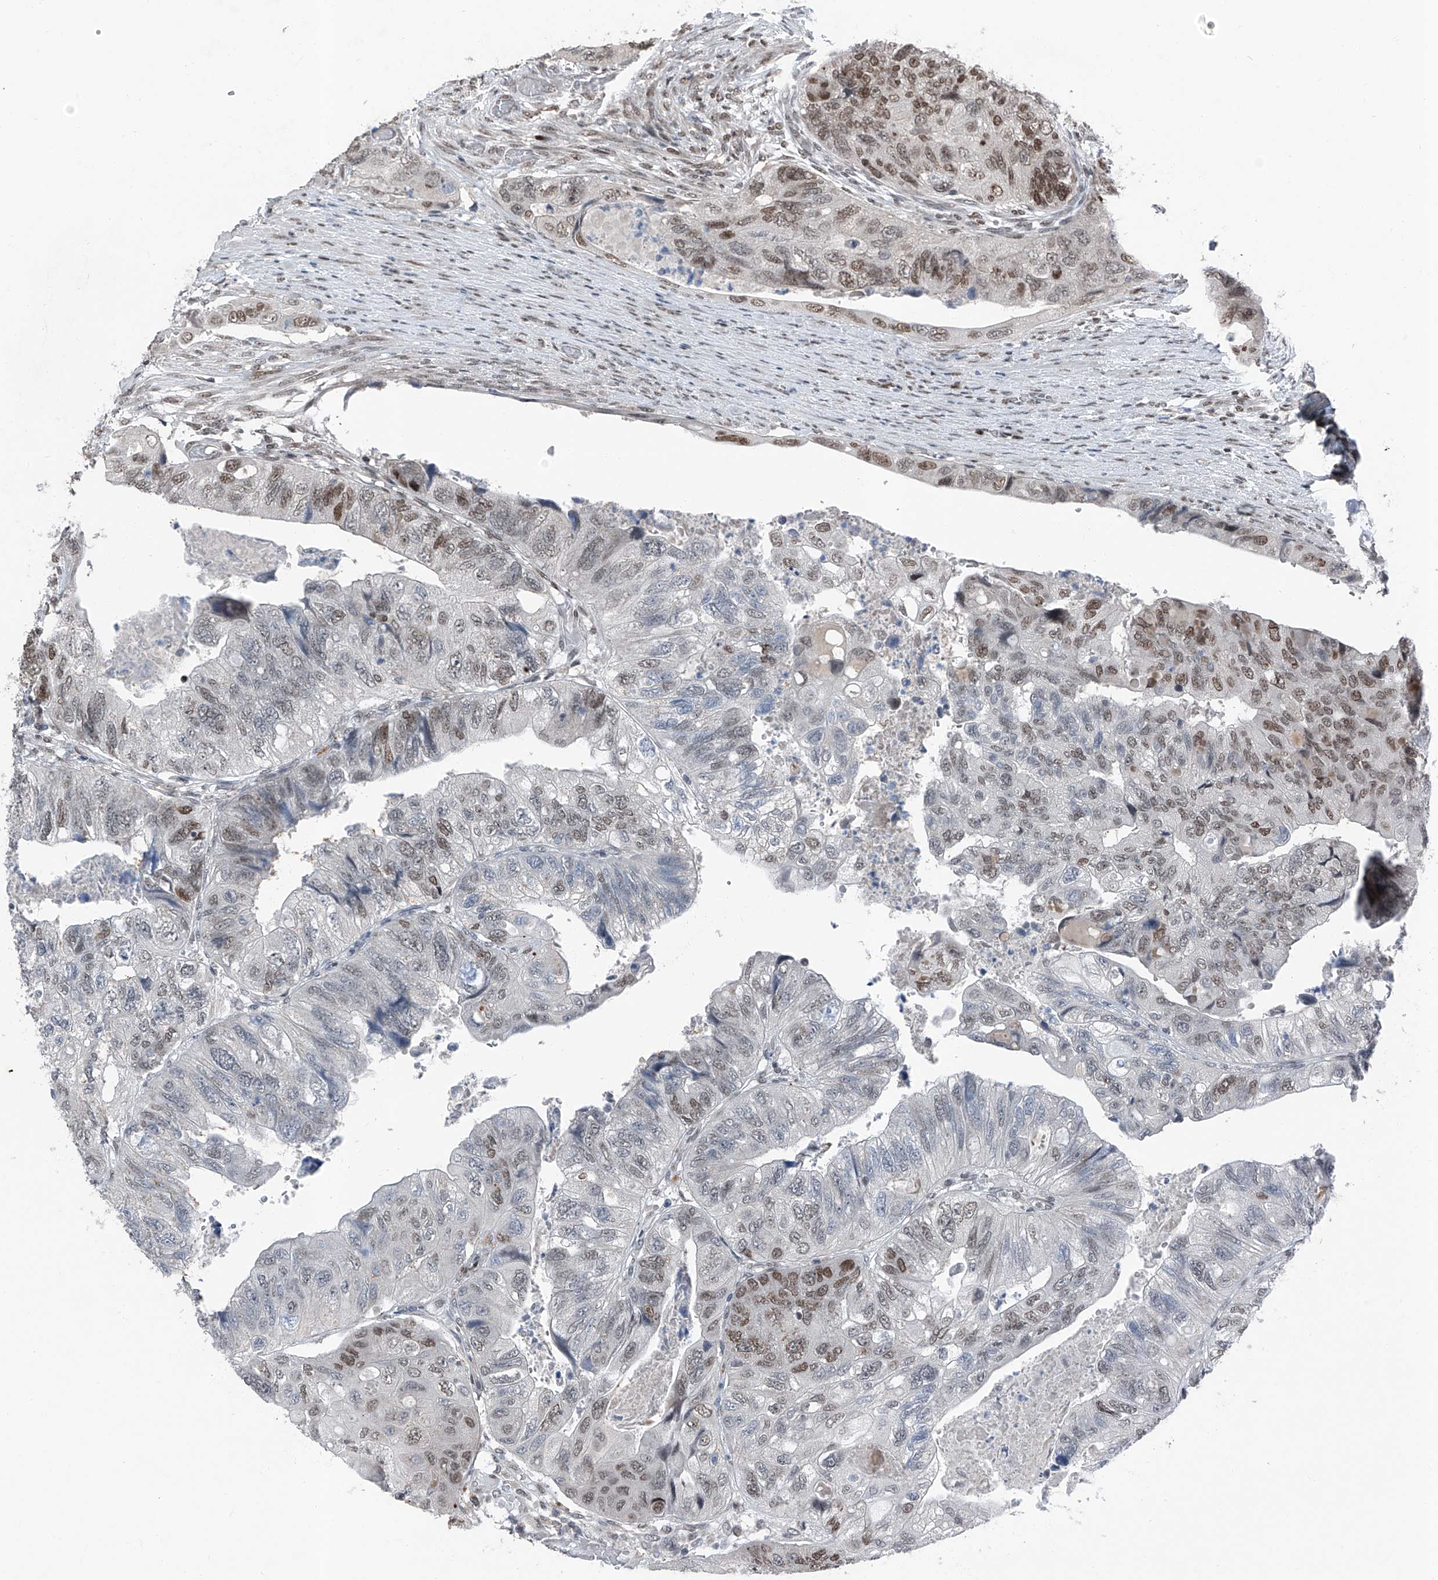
{"staining": {"intensity": "moderate", "quantity": "25%-75%", "location": "nuclear"}, "tissue": "colorectal cancer", "cell_type": "Tumor cells", "image_type": "cancer", "snomed": [{"axis": "morphology", "description": "Adenocarcinoma, NOS"}, {"axis": "topography", "description": "Rectum"}], "caption": "Immunohistochemistry histopathology image of human adenocarcinoma (colorectal) stained for a protein (brown), which demonstrates medium levels of moderate nuclear staining in approximately 25%-75% of tumor cells.", "gene": "BMI1", "patient": {"sex": "male", "age": 63}}